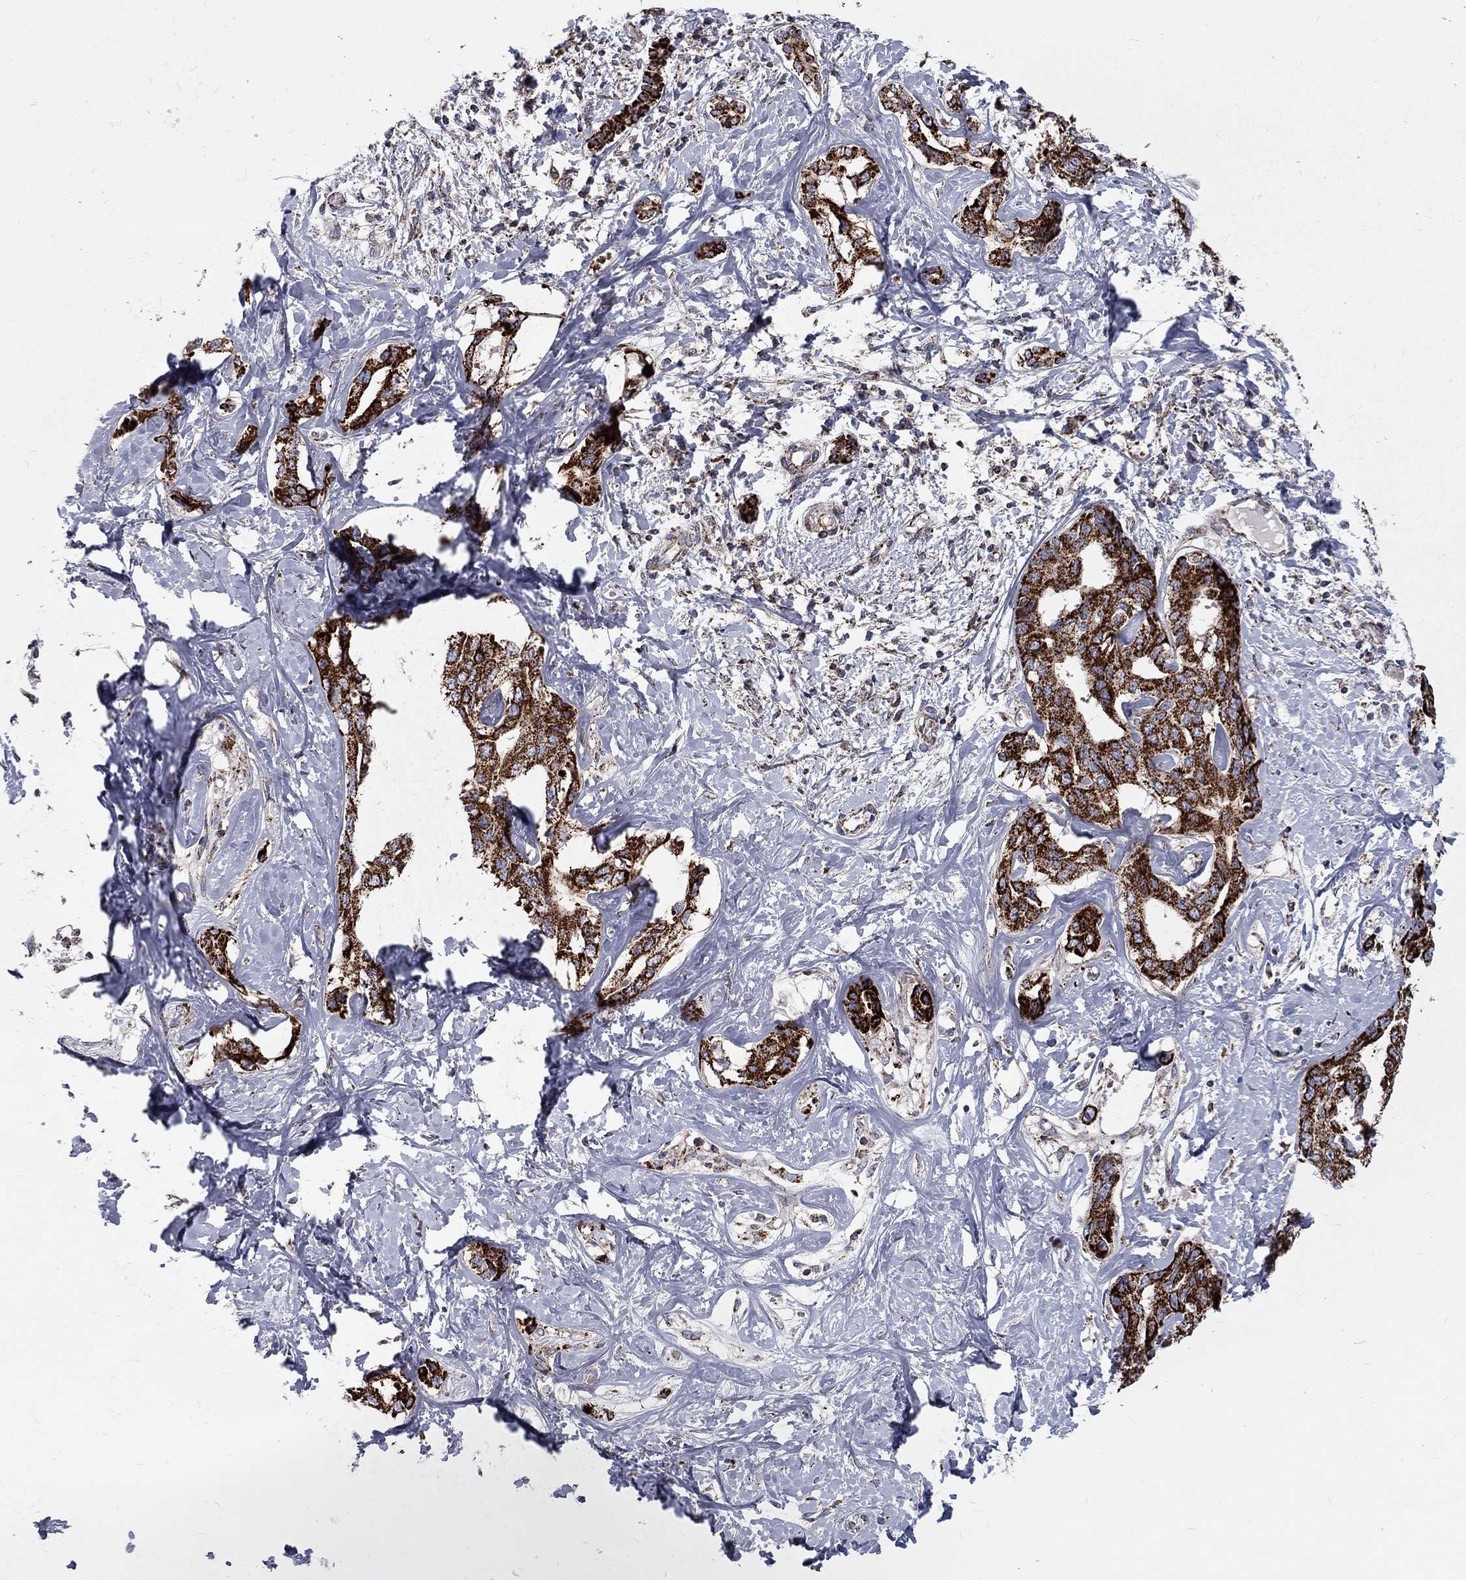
{"staining": {"intensity": "strong", "quantity": ">75%", "location": "cytoplasmic/membranous"}, "tissue": "liver cancer", "cell_type": "Tumor cells", "image_type": "cancer", "snomed": [{"axis": "morphology", "description": "Cholangiocarcinoma"}, {"axis": "topography", "description": "Liver"}], "caption": "A brown stain labels strong cytoplasmic/membranous positivity of a protein in liver cancer tumor cells. The staining is performed using DAB brown chromogen to label protein expression. The nuclei are counter-stained blue using hematoxylin.", "gene": "ALDH1B1", "patient": {"sex": "male", "age": 59}}